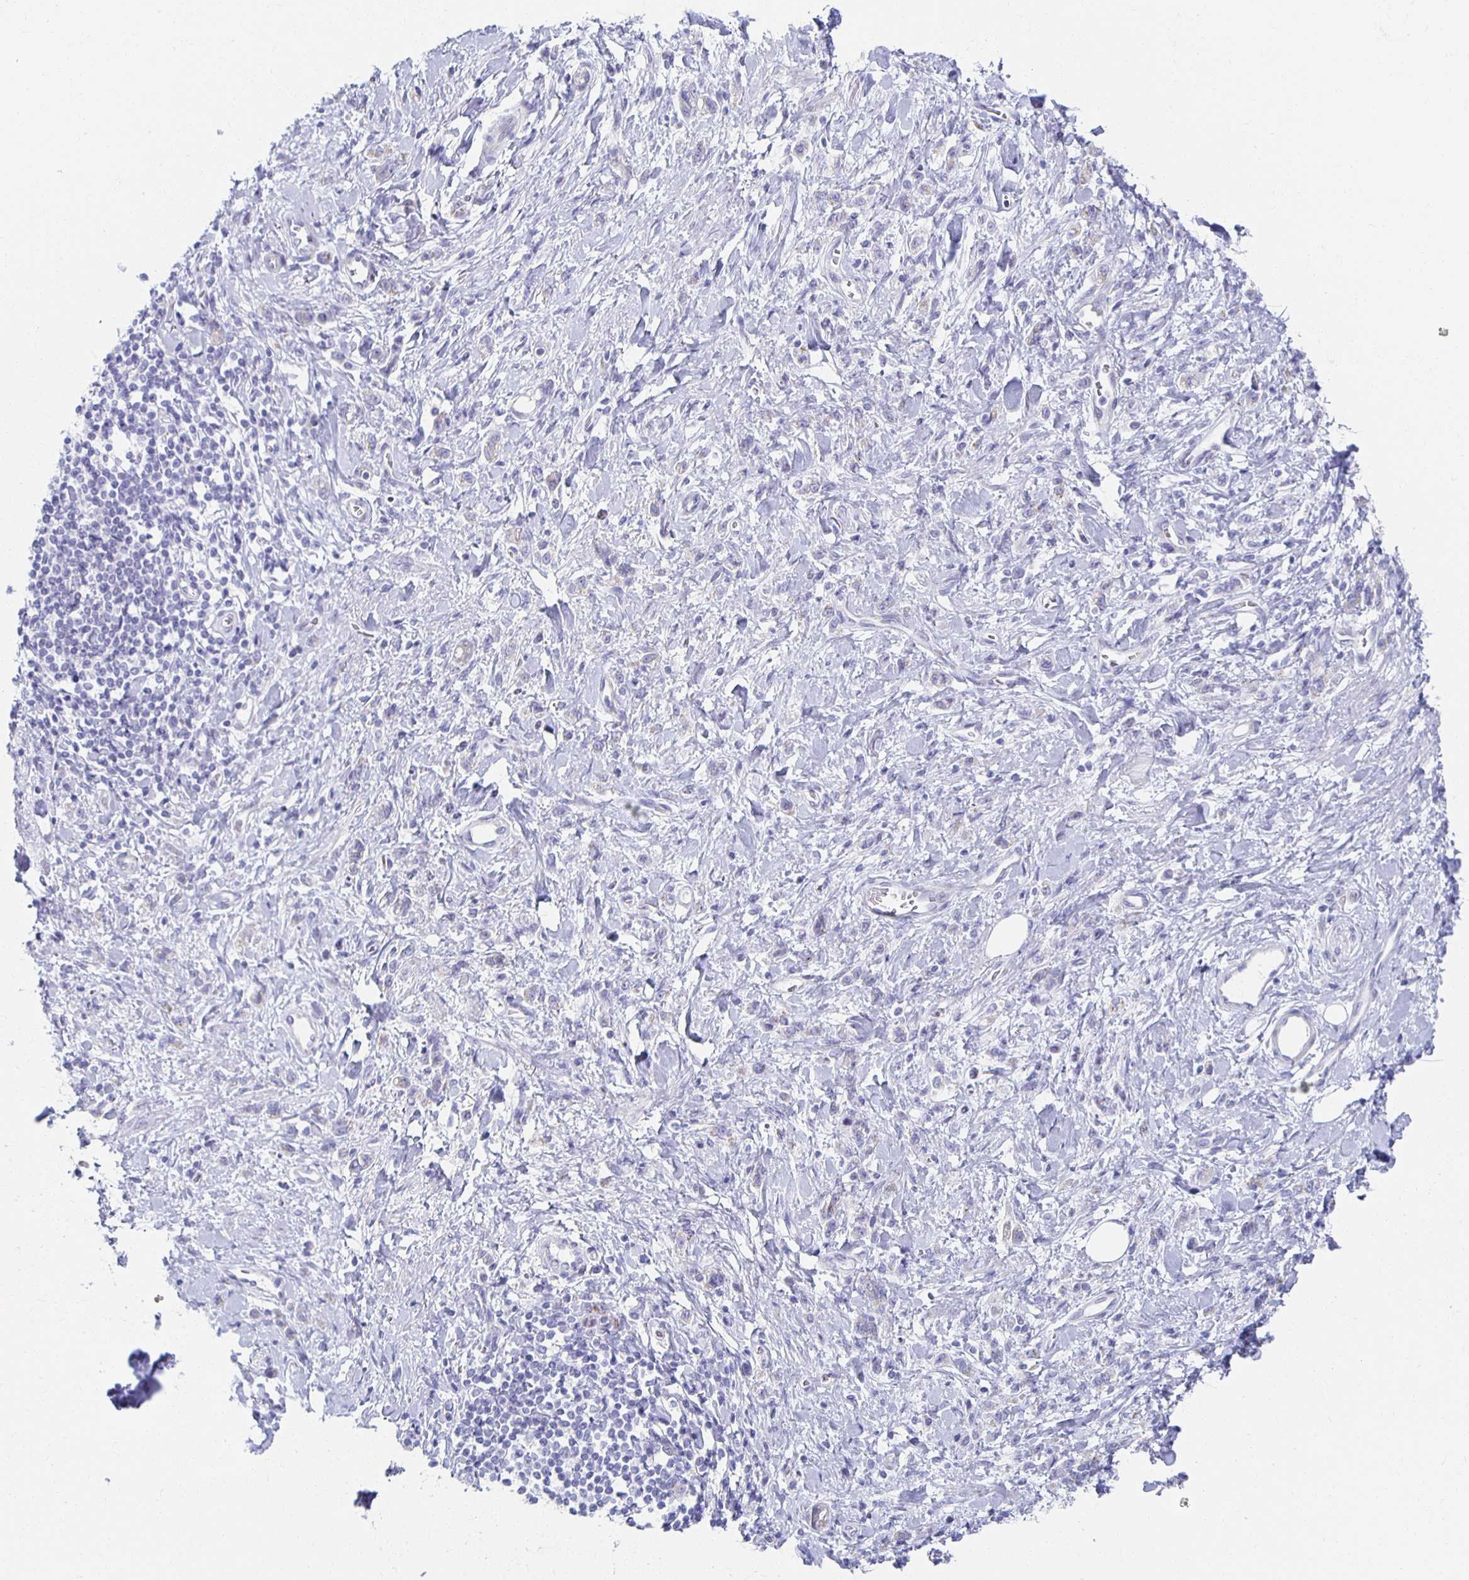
{"staining": {"intensity": "negative", "quantity": "none", "location": "none"}, "tissue": "stomach cancer", "cell_type": "Tumor cells", "image_type": "cancer", "snomed": [{"axis": "morphology", "description": "Adenocarcinoma, NOS"}, {"axis": "topography", "description": "Stomach"}], "caption": "The histopathology image demonstrates no significant staining in tumor cells of adenocarcinoma (stomach).", "gene": "TEX44", "patient": {"sex": "male", "age": 77}}